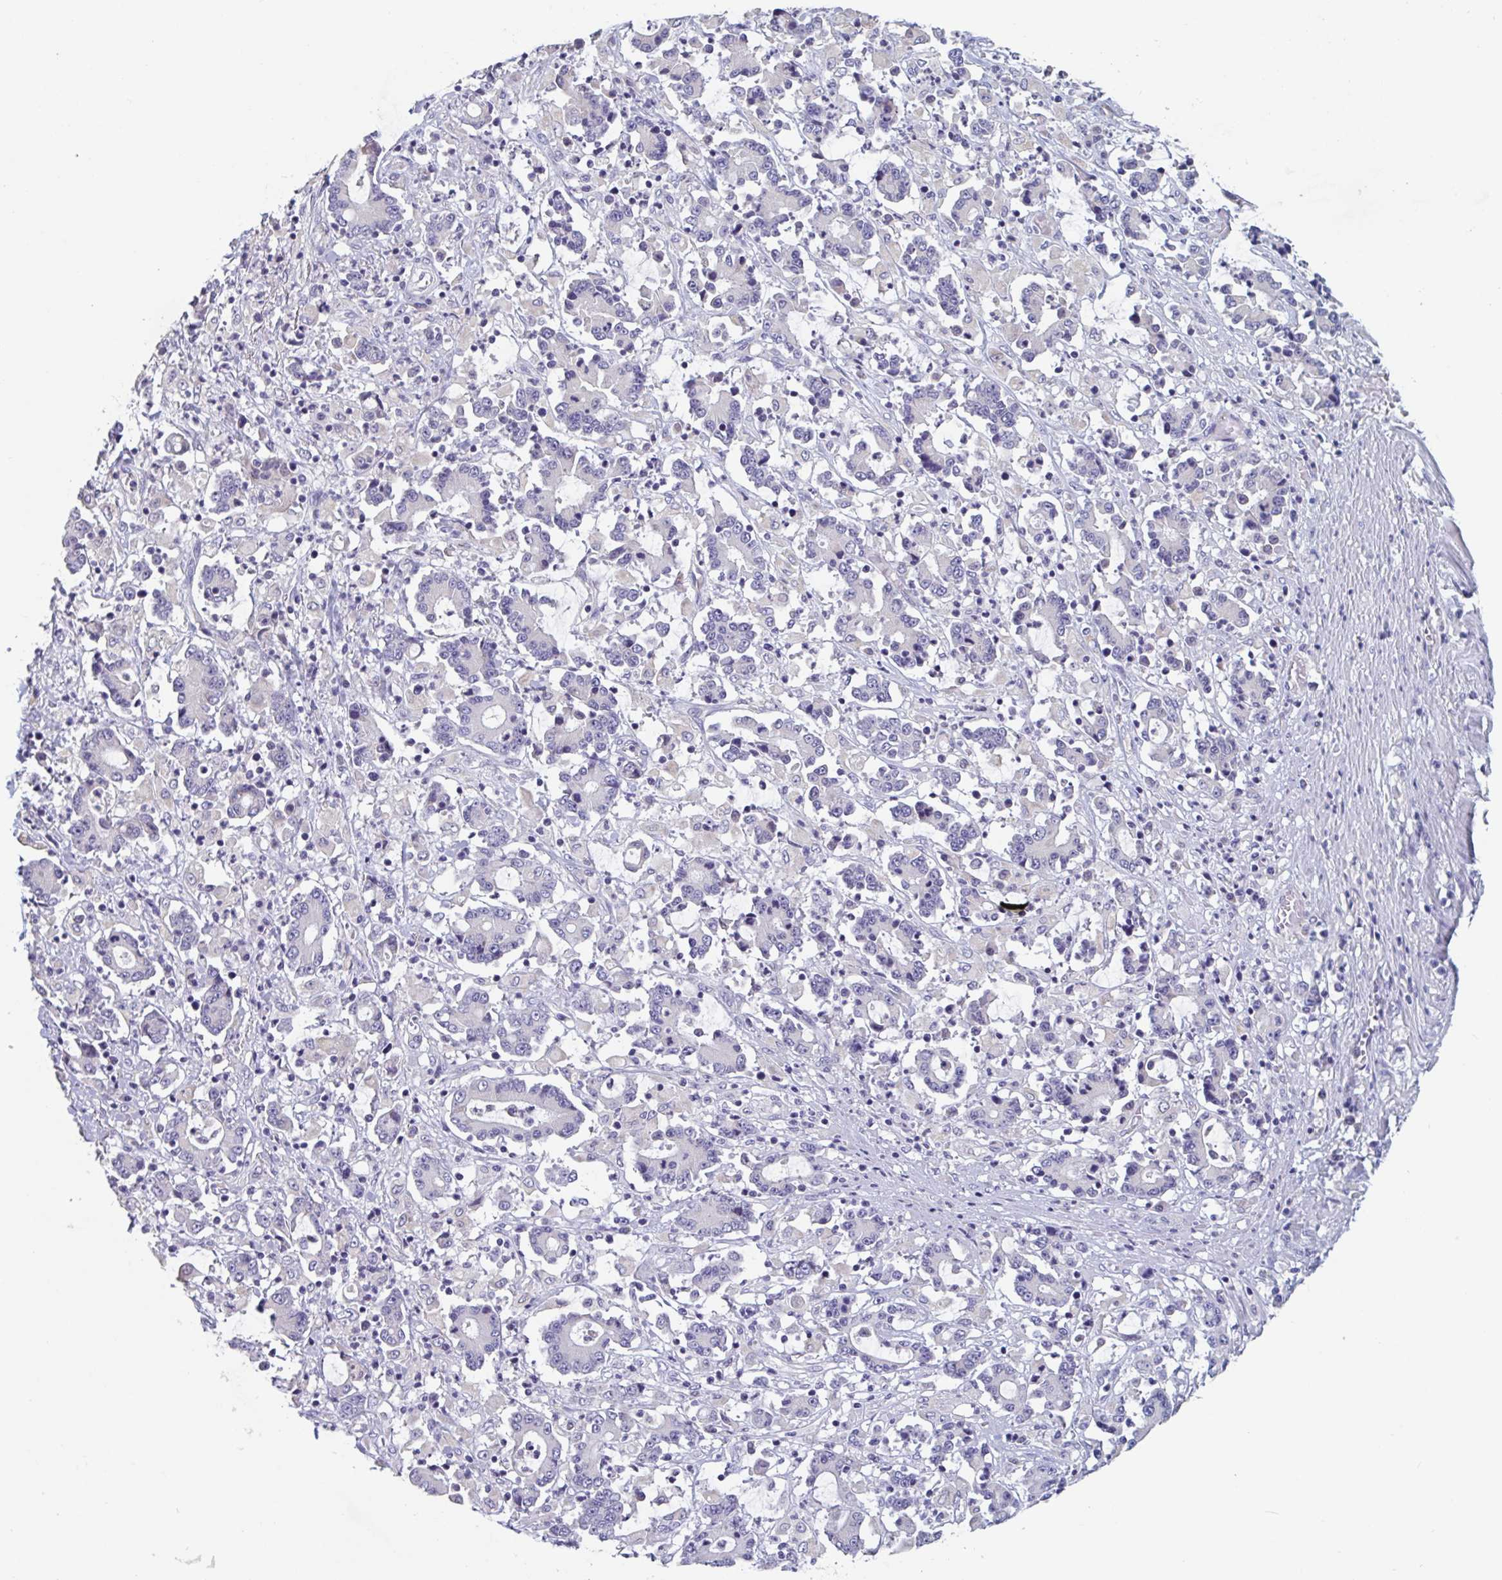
{"staining": {"intensity": "negative", "quantity": "none", "location": "none"}, "tissue": "stomach cancer", "cell_type": "Tumor cells", "image_type": "cancer", "snomed": [{"axis": "morphology", "description": "Adenocarcinoma, NOS"}, {"axis": "topography", "description": "Stomach, upper"}], "caption": "Tumor cells are negative for protein expression in human stomach adenocarcinoma. The staining was performed using DAB to visualize the protein expression in brown, while the nuclei were stained in blue with hematoxylin (Magnification: 20x).", "gene": "ABHD16A", "patient": {"sex": "male", "age": 68}}